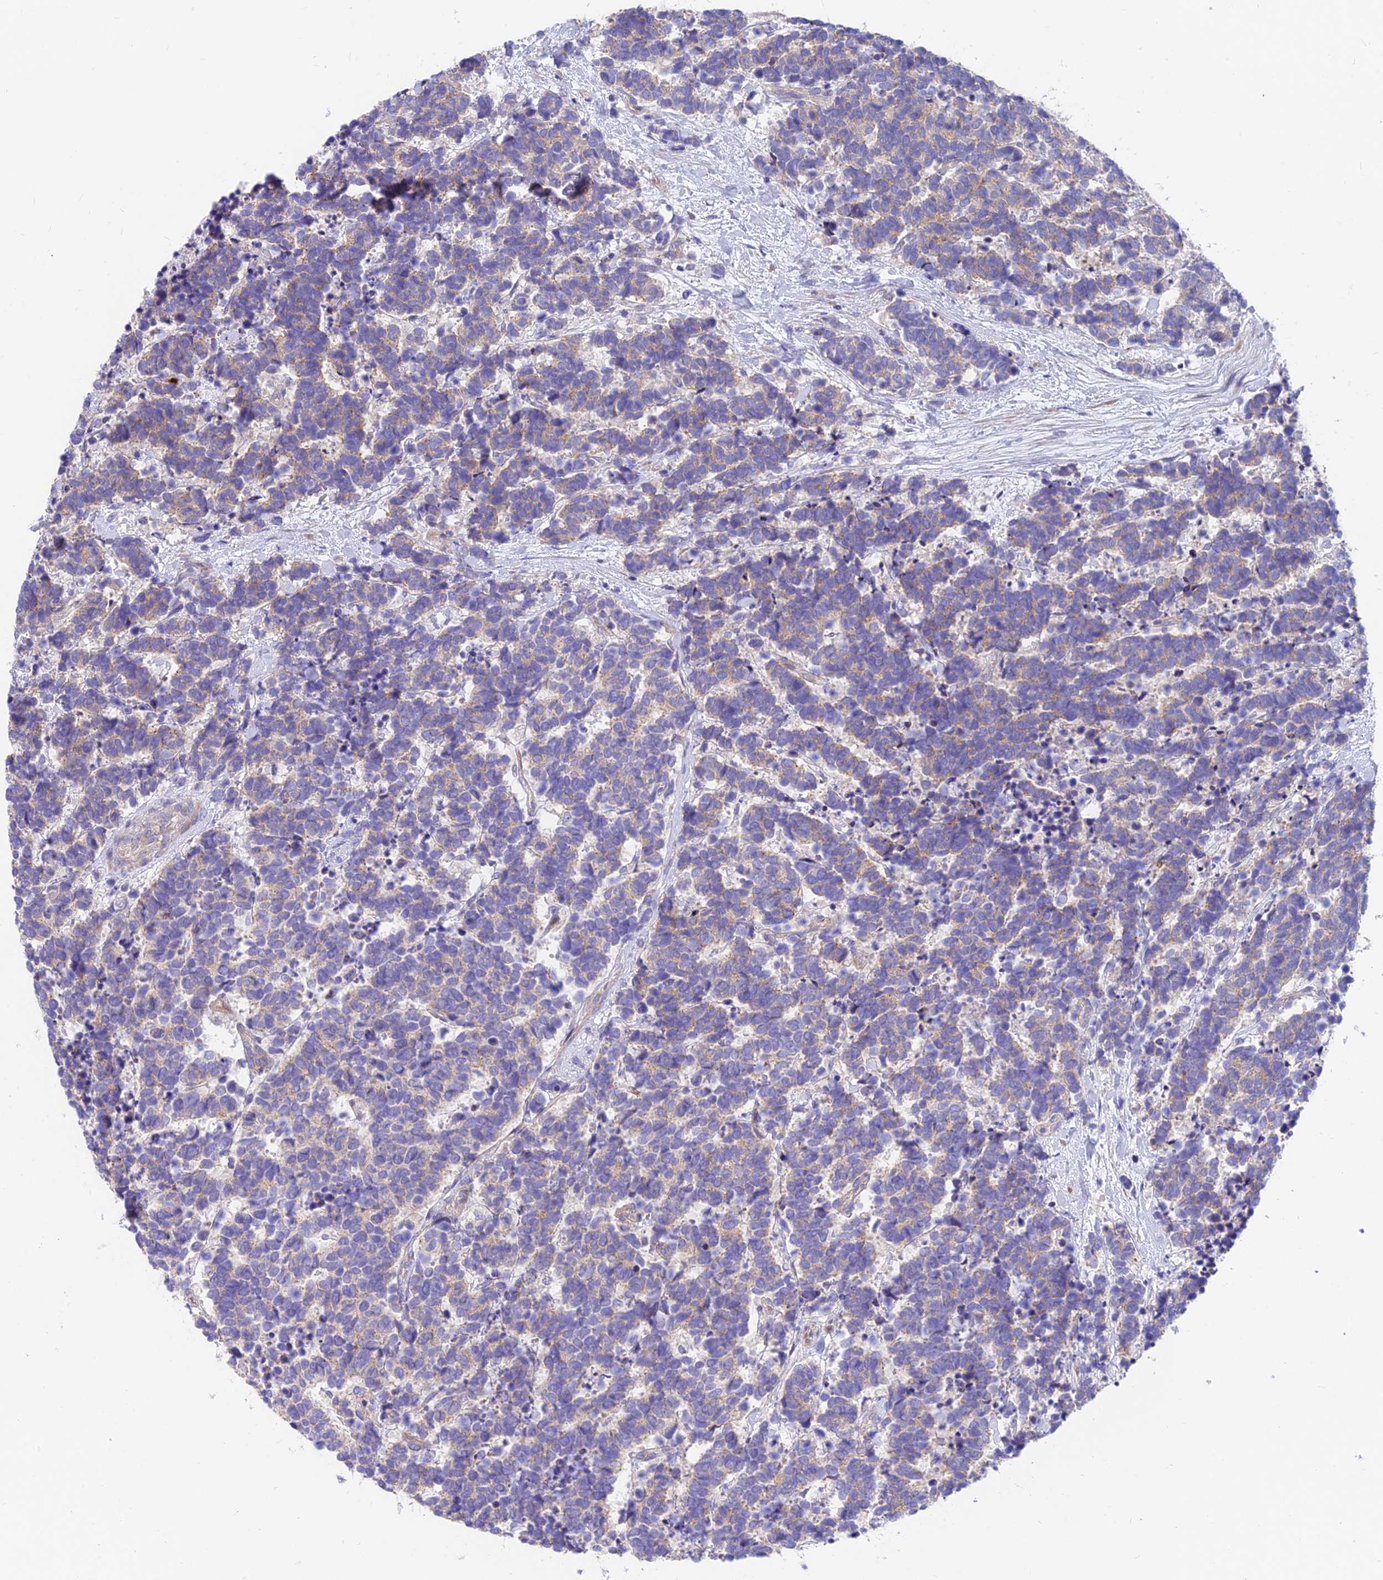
{"staining": {"intensity": "weak", "quantity": "25%-75%", "location": "cytoplasmic/membranous"}, "tissue": "carcinoid", "cell_type": "Tumor cells", "image_type": "cancer", "snomed": [{"axis": "morphology", "description": "Carcinoma, NOS"}, {"axis": "morphology", "description": "Carcinoid, malignant, NOS"}, {"axis": "topography", "description": "Prostate"}], "caption": "This histopathology image shows IHC staining of human carcinoid (malignant), with low weak cytoplasmic/membranous positivity in about 25%-75% of tumor cells.", "gene": "MVB12A", "patient": {"sex": "male", "age": 57}}